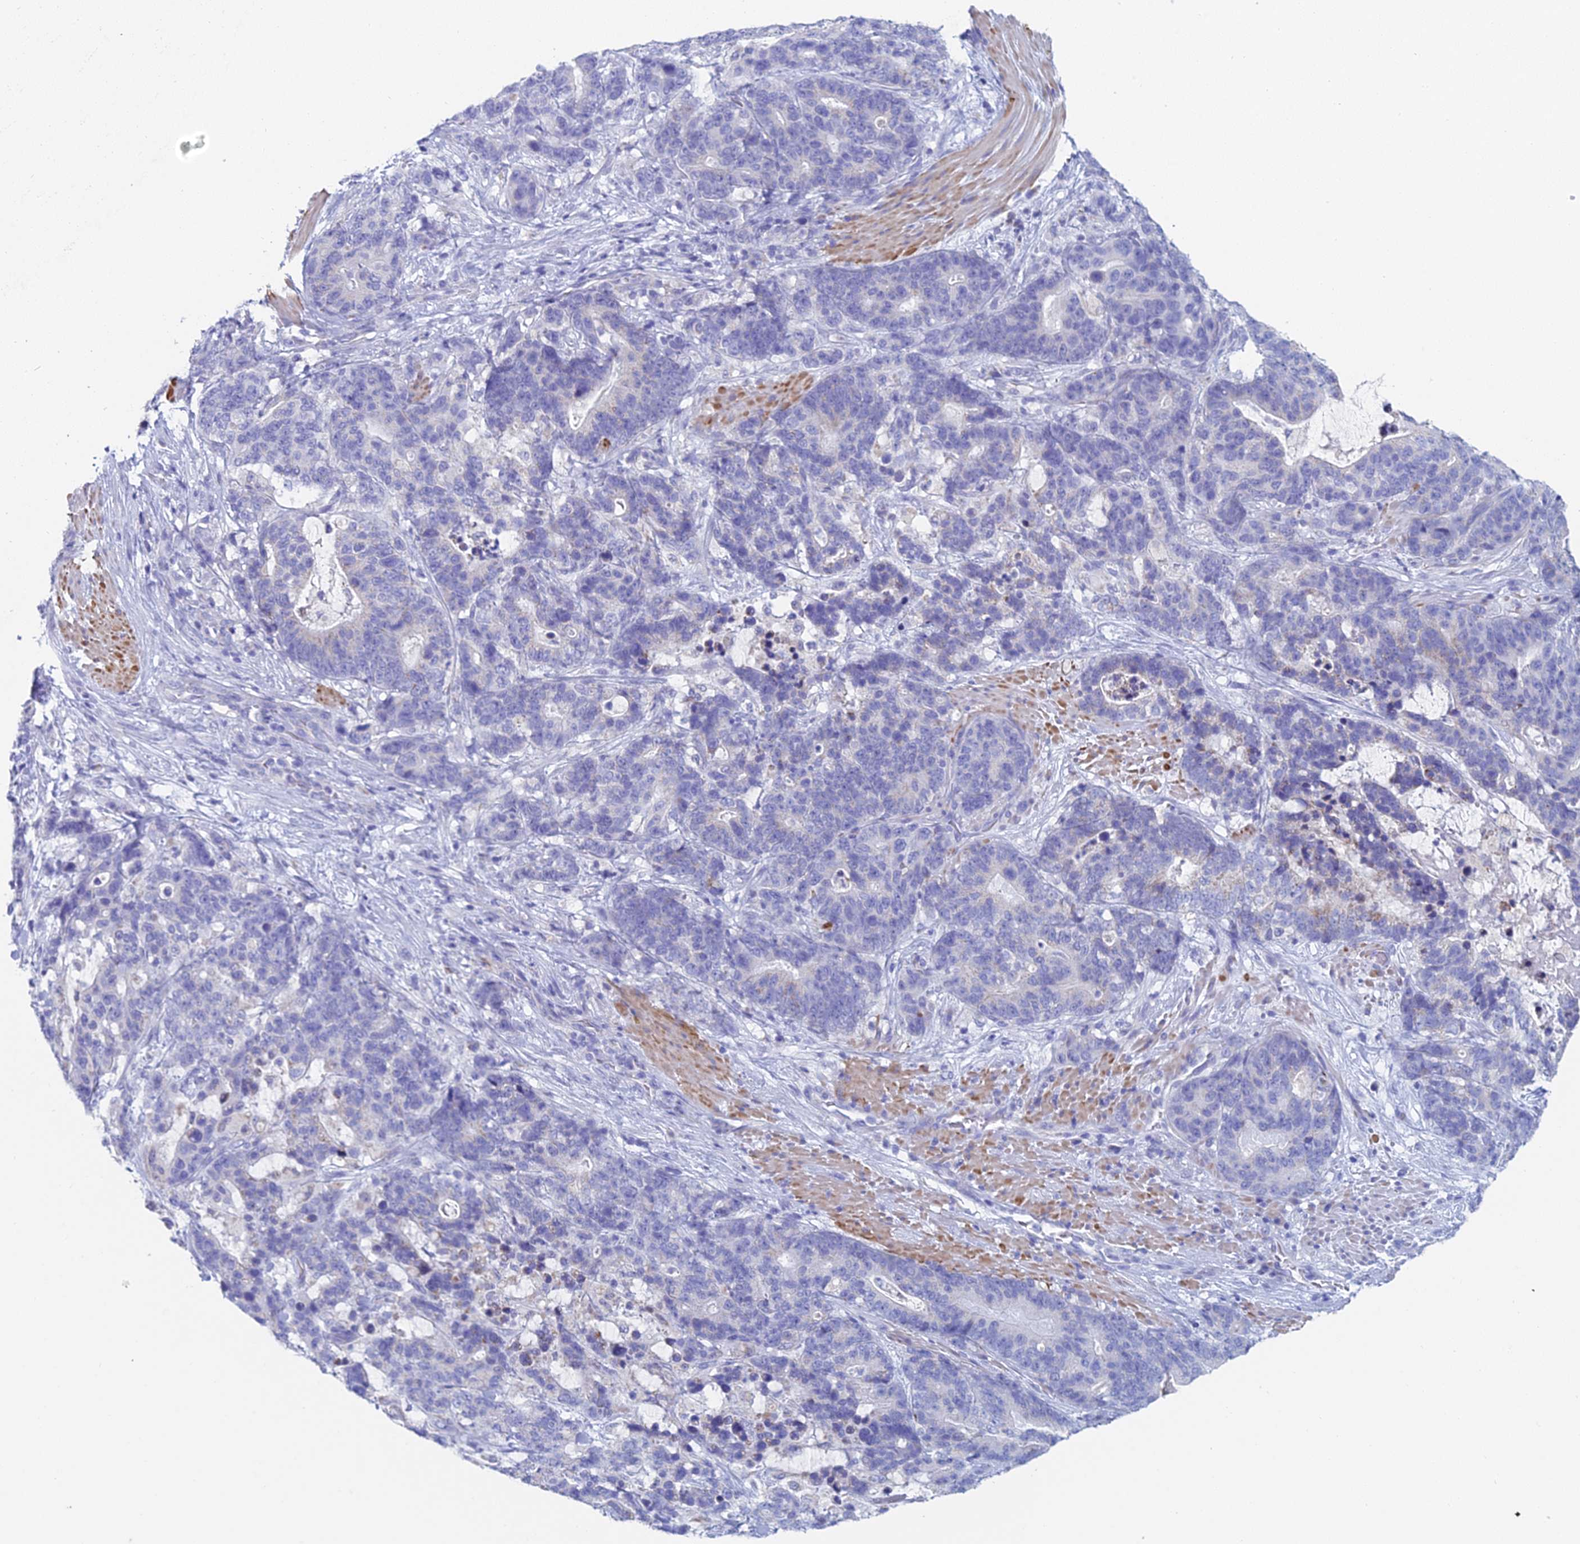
{"staining": {"intensity": "negative", "quantity": "none", "location": "none"}, "tissue": "stomach cancer", "cell_type": "Tumor cells", "image_type": "cancer", "snomed": [{"axis": "morphology", "description": "Adenocarcinoma, NOS"}, {"axis": "topography", "description": "Stomach"}], "caption": "The photomicrograph reveals no staining of tumor cells in adenocarcinoma (stomach).", "gene": "ACSM1", "patient": {"sex": "female", "age": 76}}